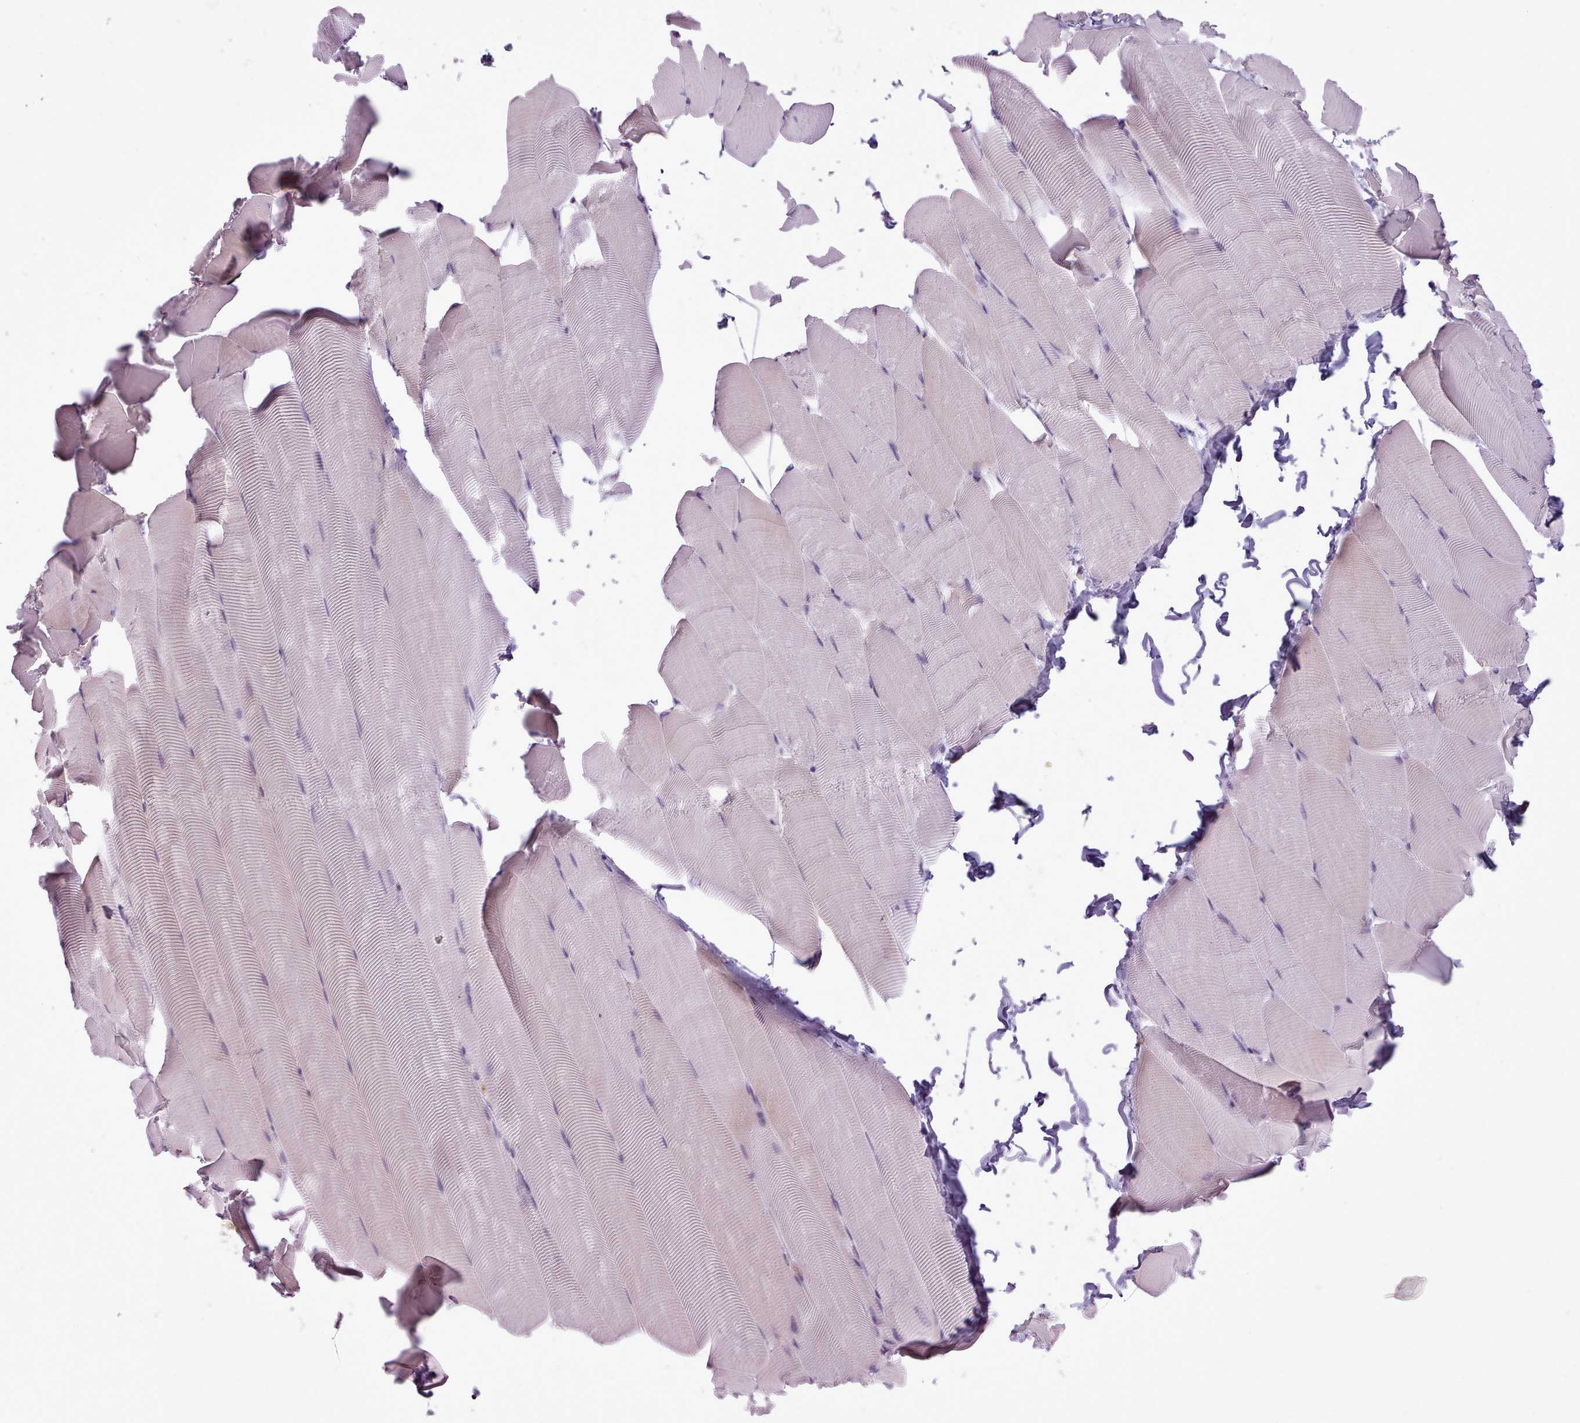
{"staining": {"intensity": "weak", "quantity": "25%-75%", "location": "cytoplasmic/membranous"}, "tissue": "skeletal muscle", "cell_type": "Myocytes", "image_type": "normal", "snomed": [{"axis": "morphology", "description": "Normal tissue, NOS"}, {"axis": "topography", "description": "Skeletal muscle"}], "caption": "High-power microscopy captured an IHC histopathology image of unremarkable skeletal muscle, revealing weak cytoplasmic/membranous positivity in about 25%-75% of myocytes. Using DAB (3,3'-diaminobenzidine) (brown) and hematoxylin (blue) stains, captured at high magnification using brightfield microscopy.", "gene": "SLURP1", "patient": {"sex": "male", "age": 25}}